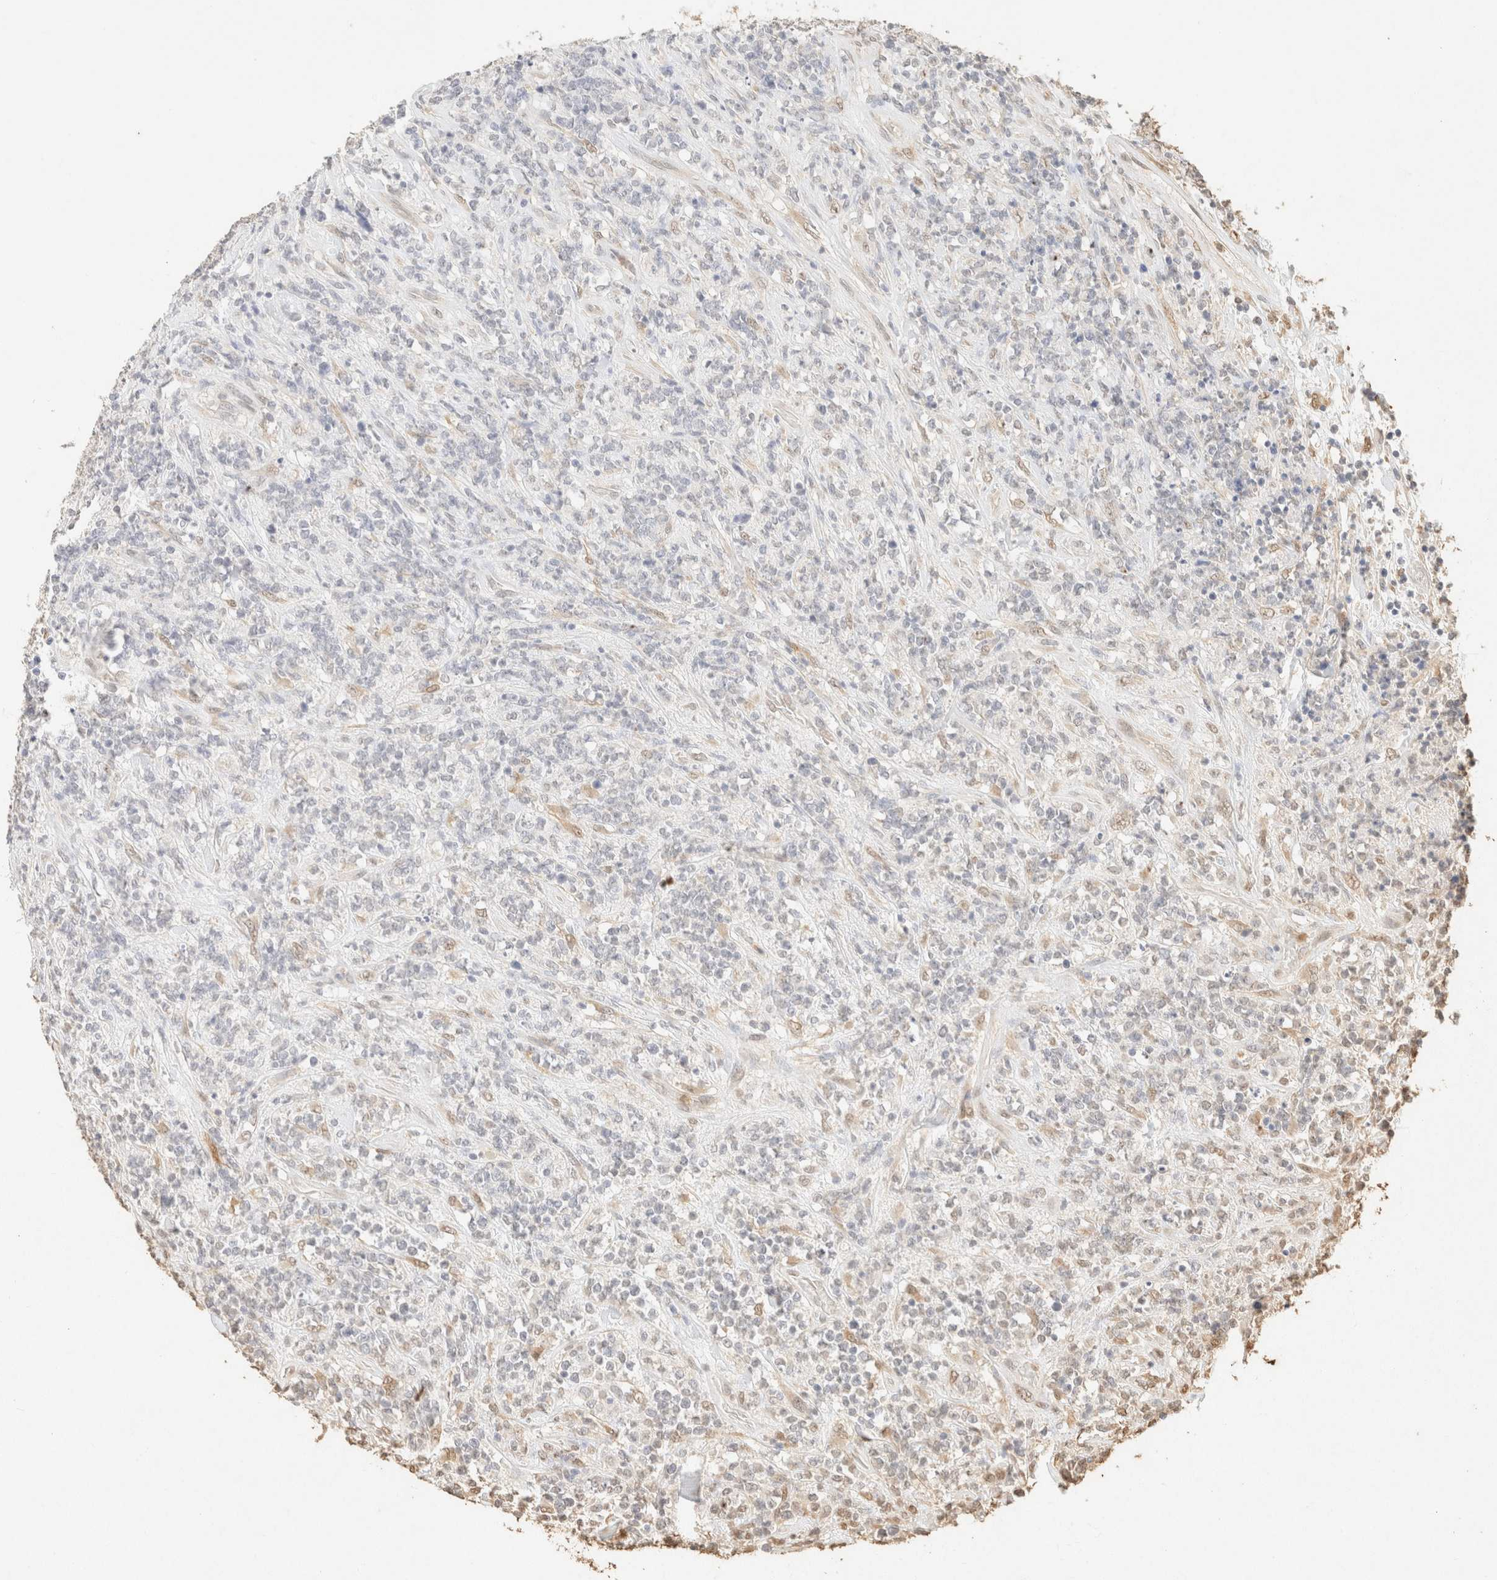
{"staining": {"intensity": "negative", "quantity": "none", "location": "none"}, "tissue": "lymphoma", "cell_type": "Tumor cells", "image_type": "cancer", "snomed": [{"axis": "morphology", "description": "Malignant lymphoma, non-Hodgkin's type, High grade"}, {"axis": "topography", "description": "Soft tissue"}], "caption": "Immunohistochemical staining of human lymphoma demonstrates no significant staining in tumor cells. The staining is performed using DAB (3,3'-diaminobenzidine) brown chromogen with nuclei counter-stained in using hematoxylin.", "gene": "S100A13", "patient": {"sex": "male", "age": 18}}